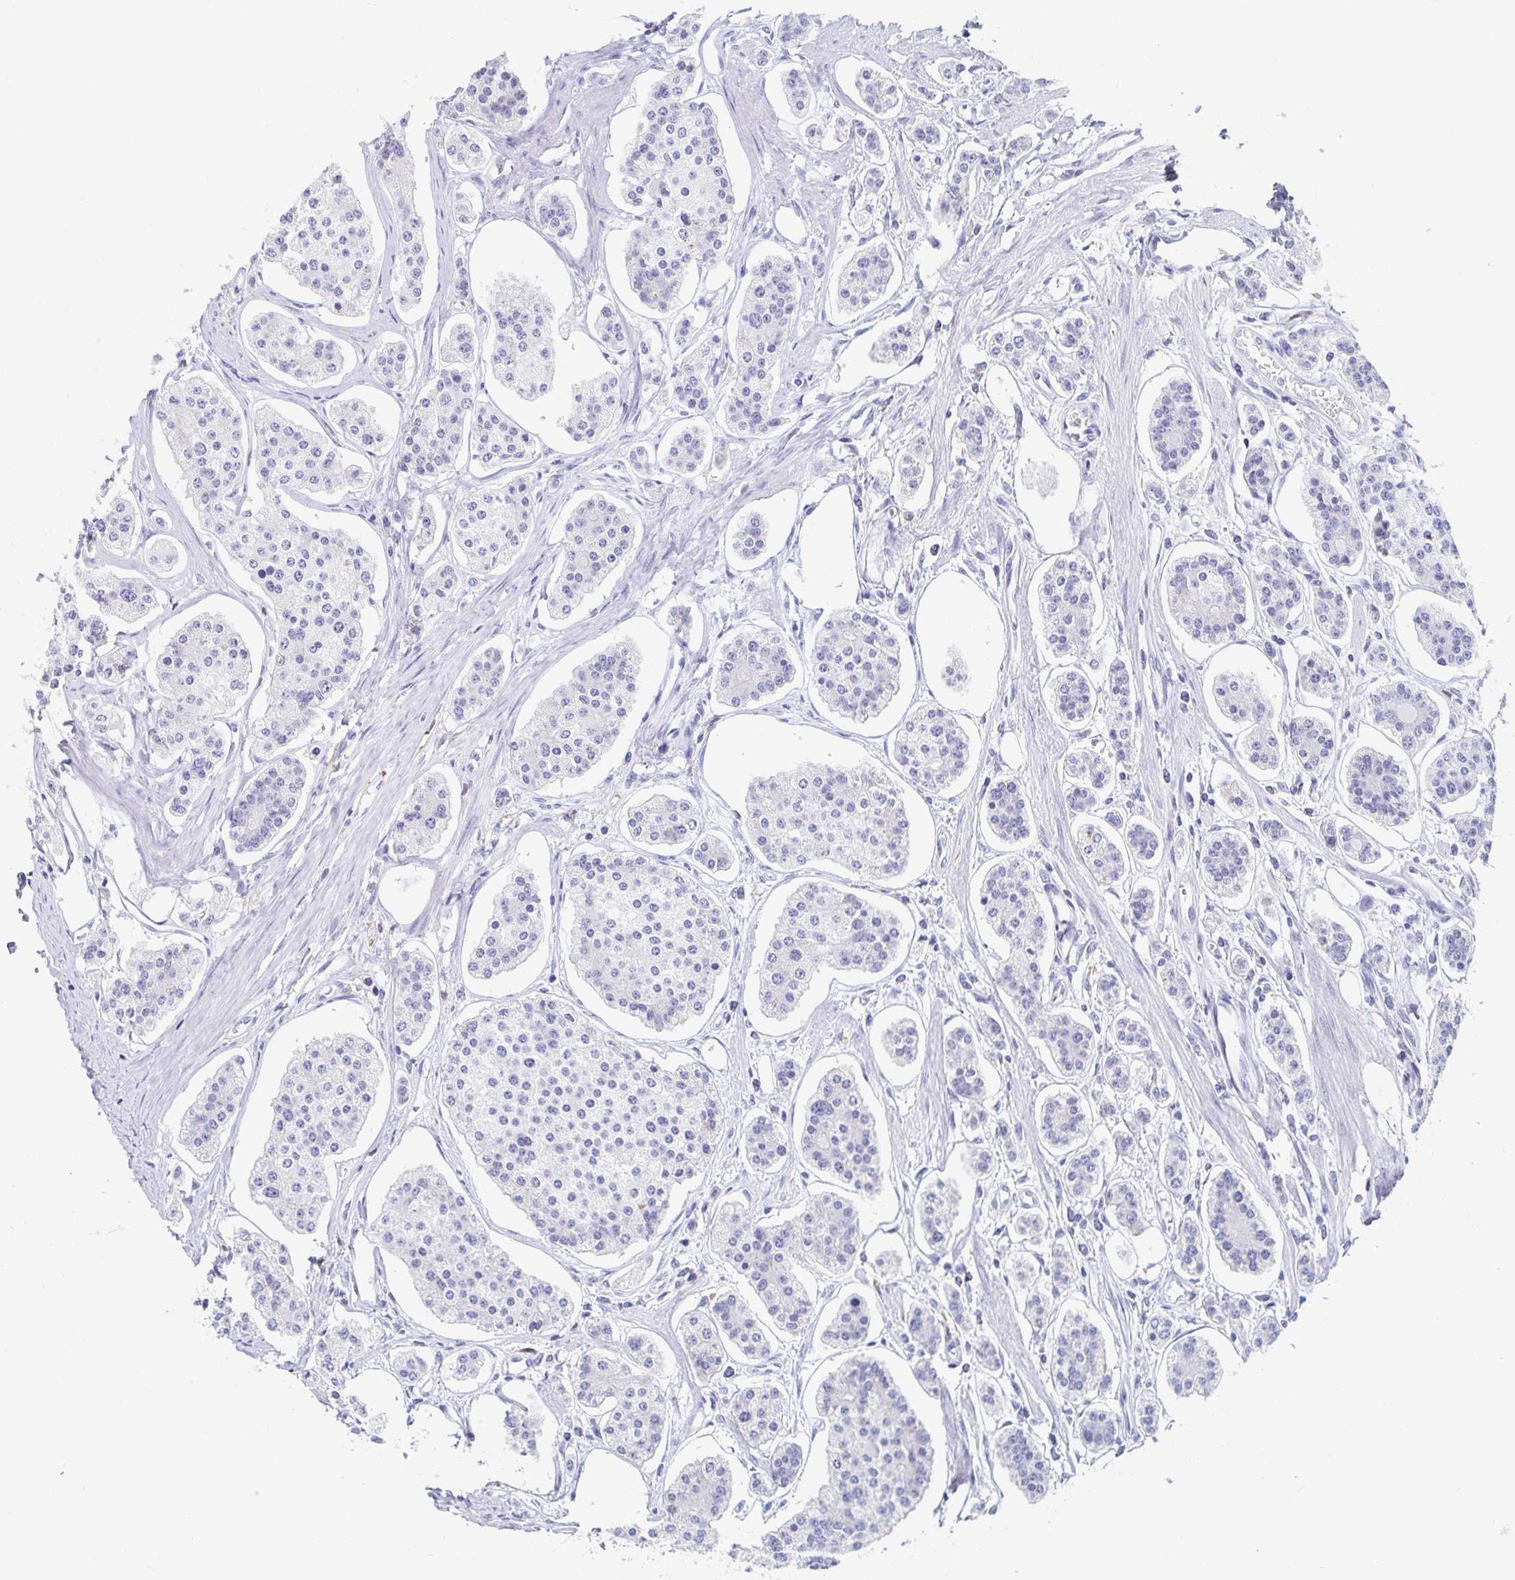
{"staining": {"intensity": "negative", "quantity": "none", "location": "none"}, "tissue": "carcinoid", "cell_type": "Tumor cells", "image_type": "cancer", "snomed": [{"axis": "morphology", "description": "Carcinoid, malignant, NOS"}, {"axis": "topography", "description": "Small intestine"}], "caption": "Carcinoid was stained to show a protein in brown. There is no significant positivity in tumor cells.", "gene": "OR2A4", "patient": {"sex": "female", "age": 65}}